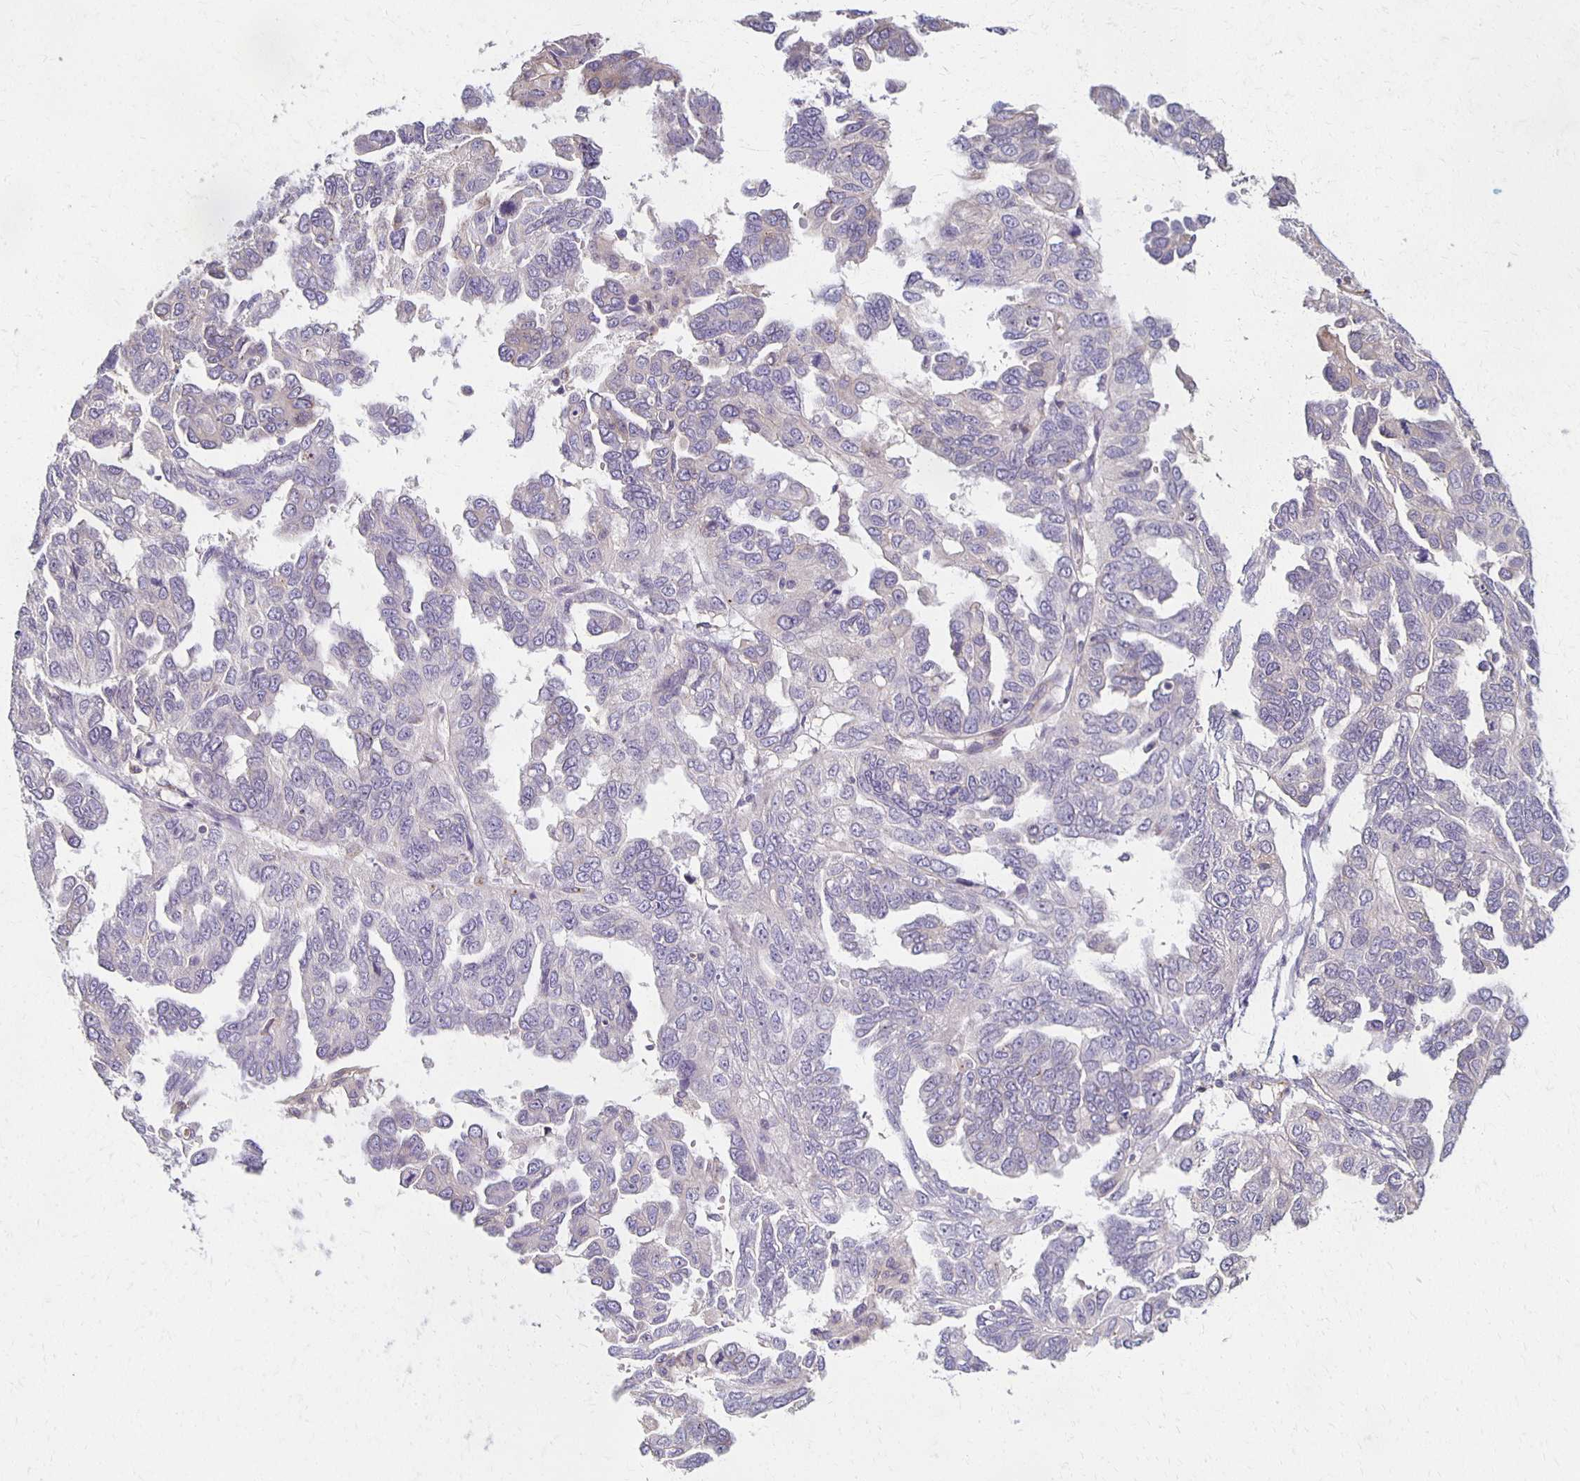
{"staining": {"intensity": "negative", "quantity": "none", "location": "none"}, "tissue": "ovarian cancer", "cell_type": "Tumor cells", "image_type": "cancer", "snomed": [{"axis": "morphology", "description": "Cystadenocarcinoma, serous, NOS"}, {"axis": "topography", "description": "Ovary"}], "caption": "IHC histopathology image of human serous cystadenocarcinoma (ovarian) stained for a protein (brown), which demonstrates no positivity in tumor cells. (DAB (3,3'-diaminobenzidine) IHC, high magnification).", "gene": "GPX4", "patient": {"sex": "female", "age": 53}}